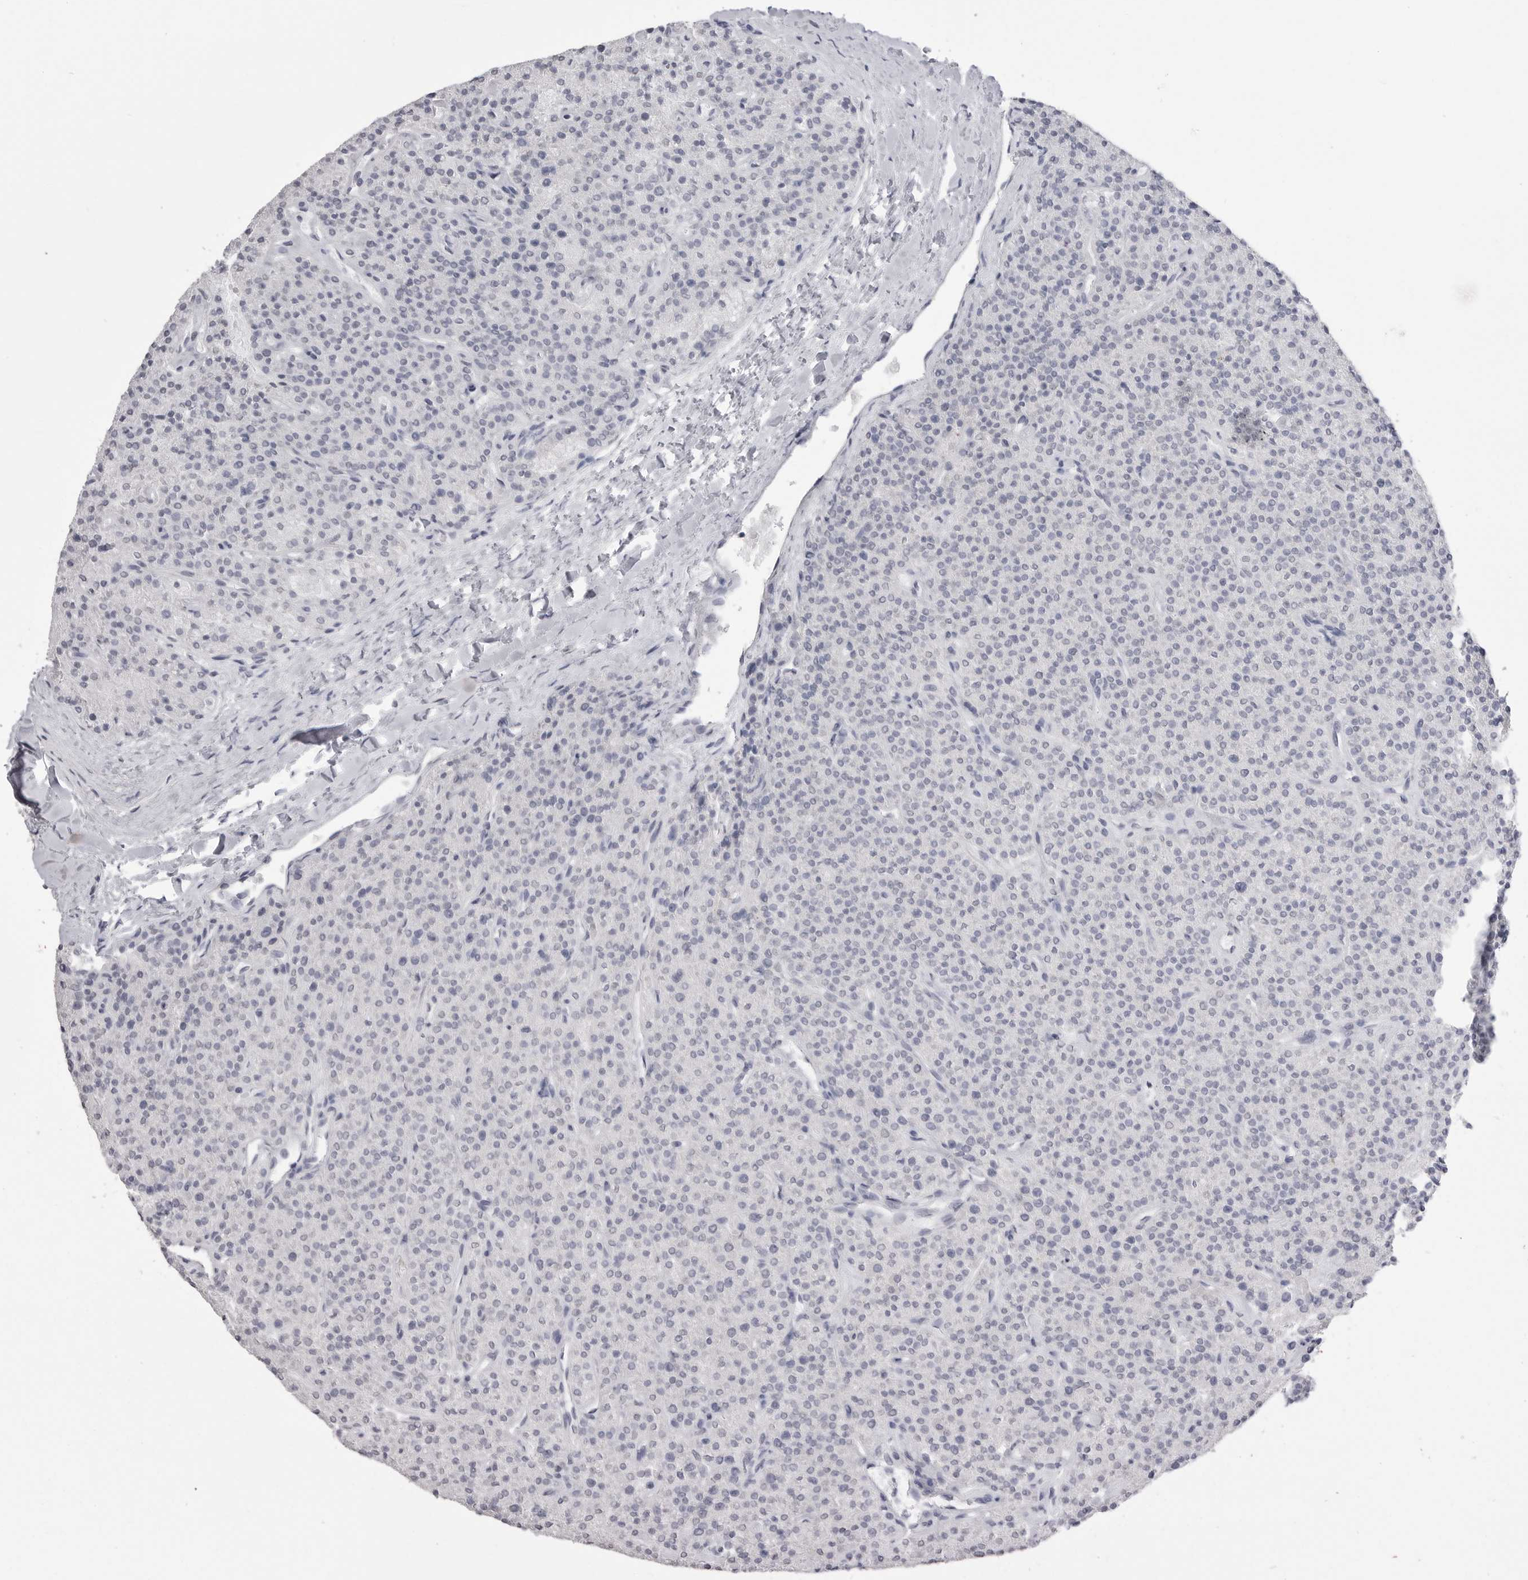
{"staining": {"intensity": "negative", "quantity": "none", "location": "none"}, "tissue": "parathyroid gland", "cell_type": "Glandular cells", "image_type": "normal", "snomed": [{"axis": "morphology", "description": "Normal tissue, NOS"}, {"axis": "topography", "description": "Parathyroid gland"}], "caption": "Human parathyroid gland stained for a protein using immunohistochemistry shows no expression in glandular cells.", "gene": "ICAM5", "patient": {"sex": "male", "age": 46}}